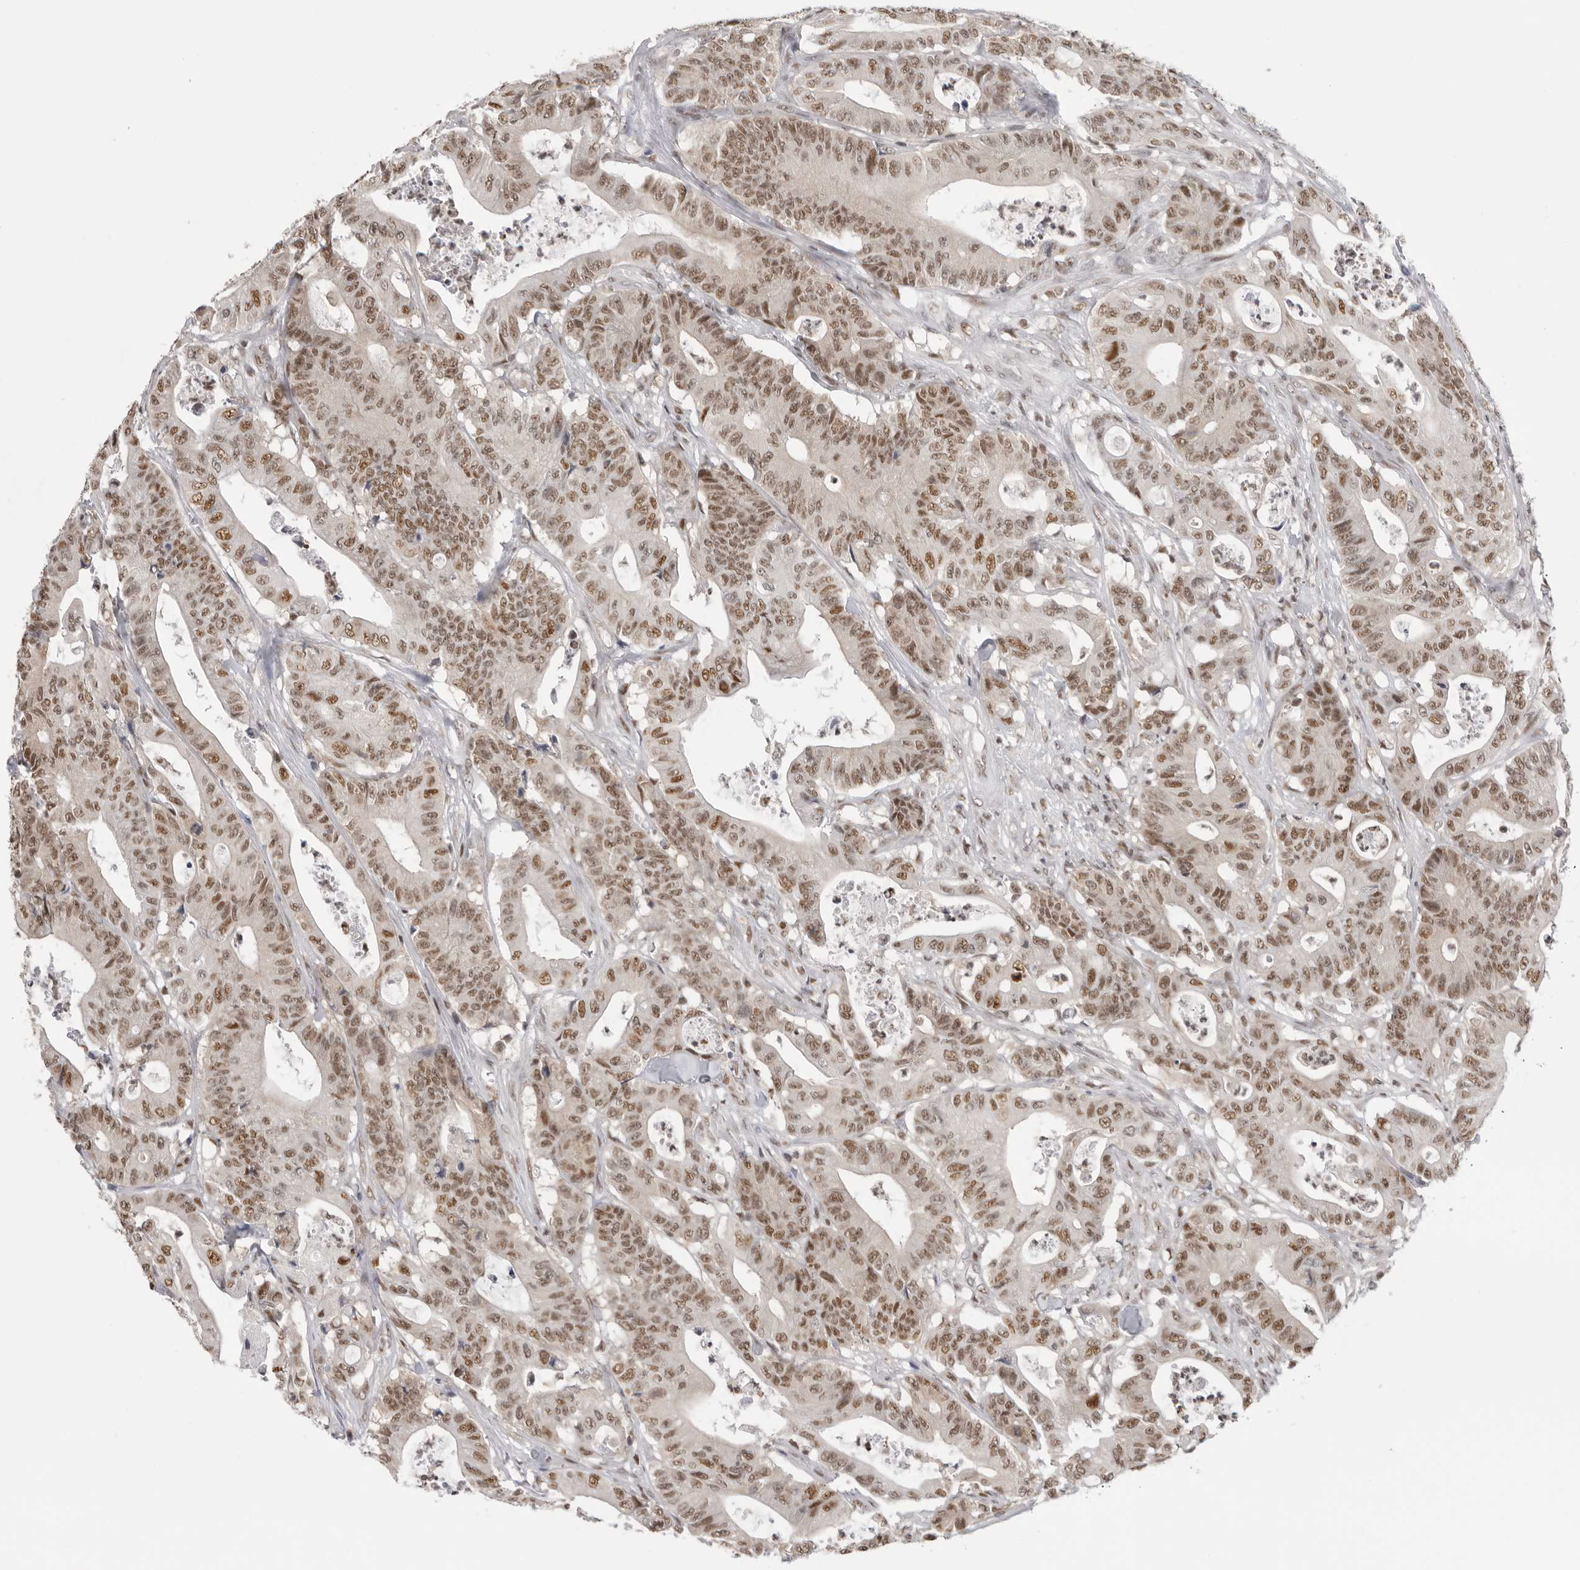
{"staining": {"intensity": "moderate", "quantity": ">75%", "location": "nuclear"}, "tissue": "colorectal cancer", "cell_type": "Tumor cells", "image_type": "cancer", "snomed": [{"axis": "morphology", "description": "Adenocarcinoma, NOS"}, {"axis": "topography", "description": "Colon"}], "caption": "A medium amount of moderate nuclear expression is present in about >75% of tumor cells in adenocarcinoma (colorectal) tissue.", "gene": "RPA2", "patient": {"sex": "female", "age": 84}}